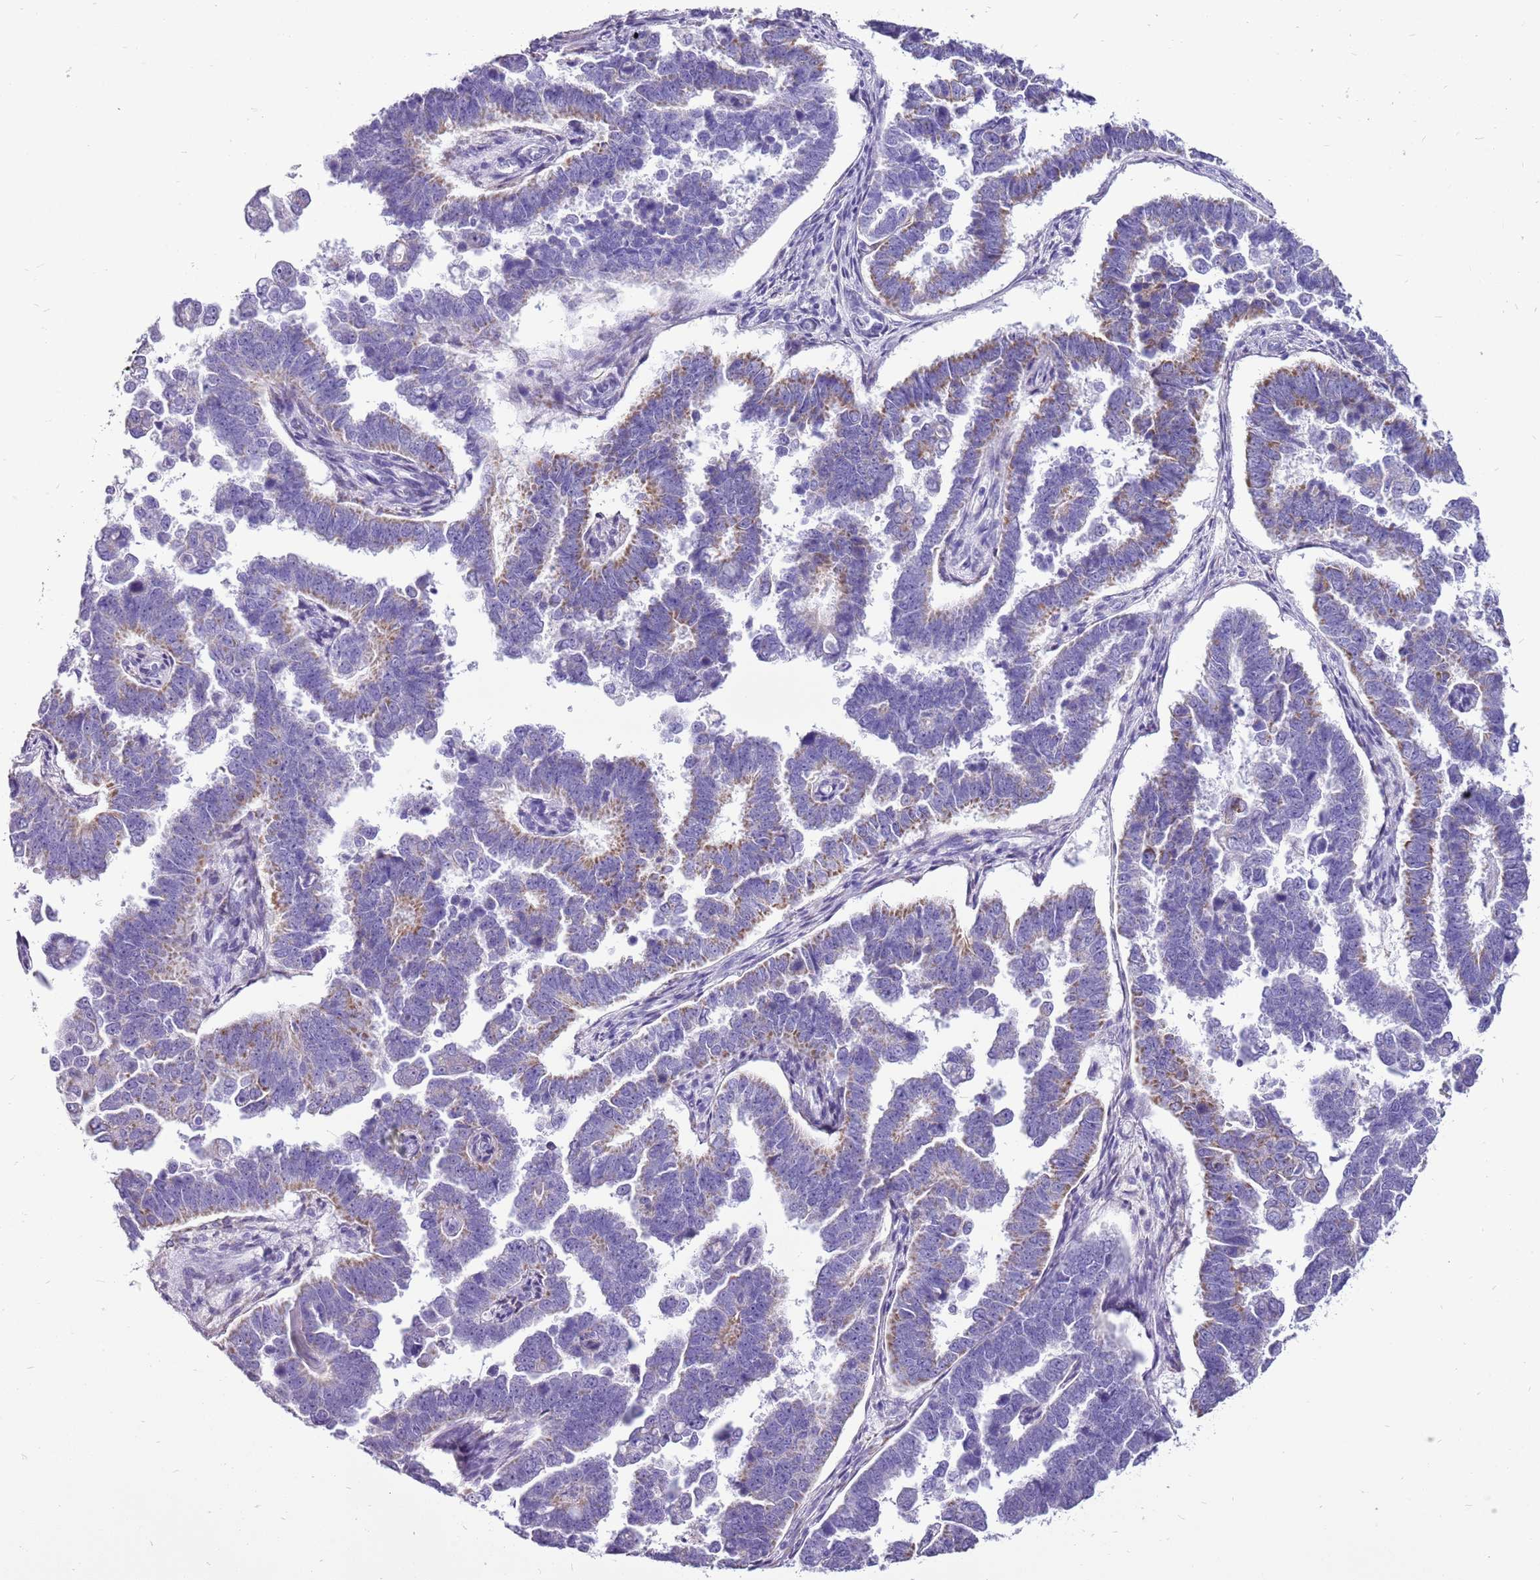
{"staining": {"intensity": "moderate", "quantity": "25%-75%", "location": "cytoplasmic/membranous"}, "tissue": "endometrial cancer", "cell_type": "Tumor cells", "image_type": "cancer", "snomed": [{"axis": "morphology", "description": "Adenocarcinoma, NOS"}, {"axis": "topography", "description": "Endometrium"}], "caption": "Moderate cytoplasmic/membranous positivity is present in about 25%-75% of tumor cells in endometrial cancer (adenocarcinoma). Nuclei are stained in blue.", "gene": "ACSS3", "patient": {"sex": "female", "age": 75}}